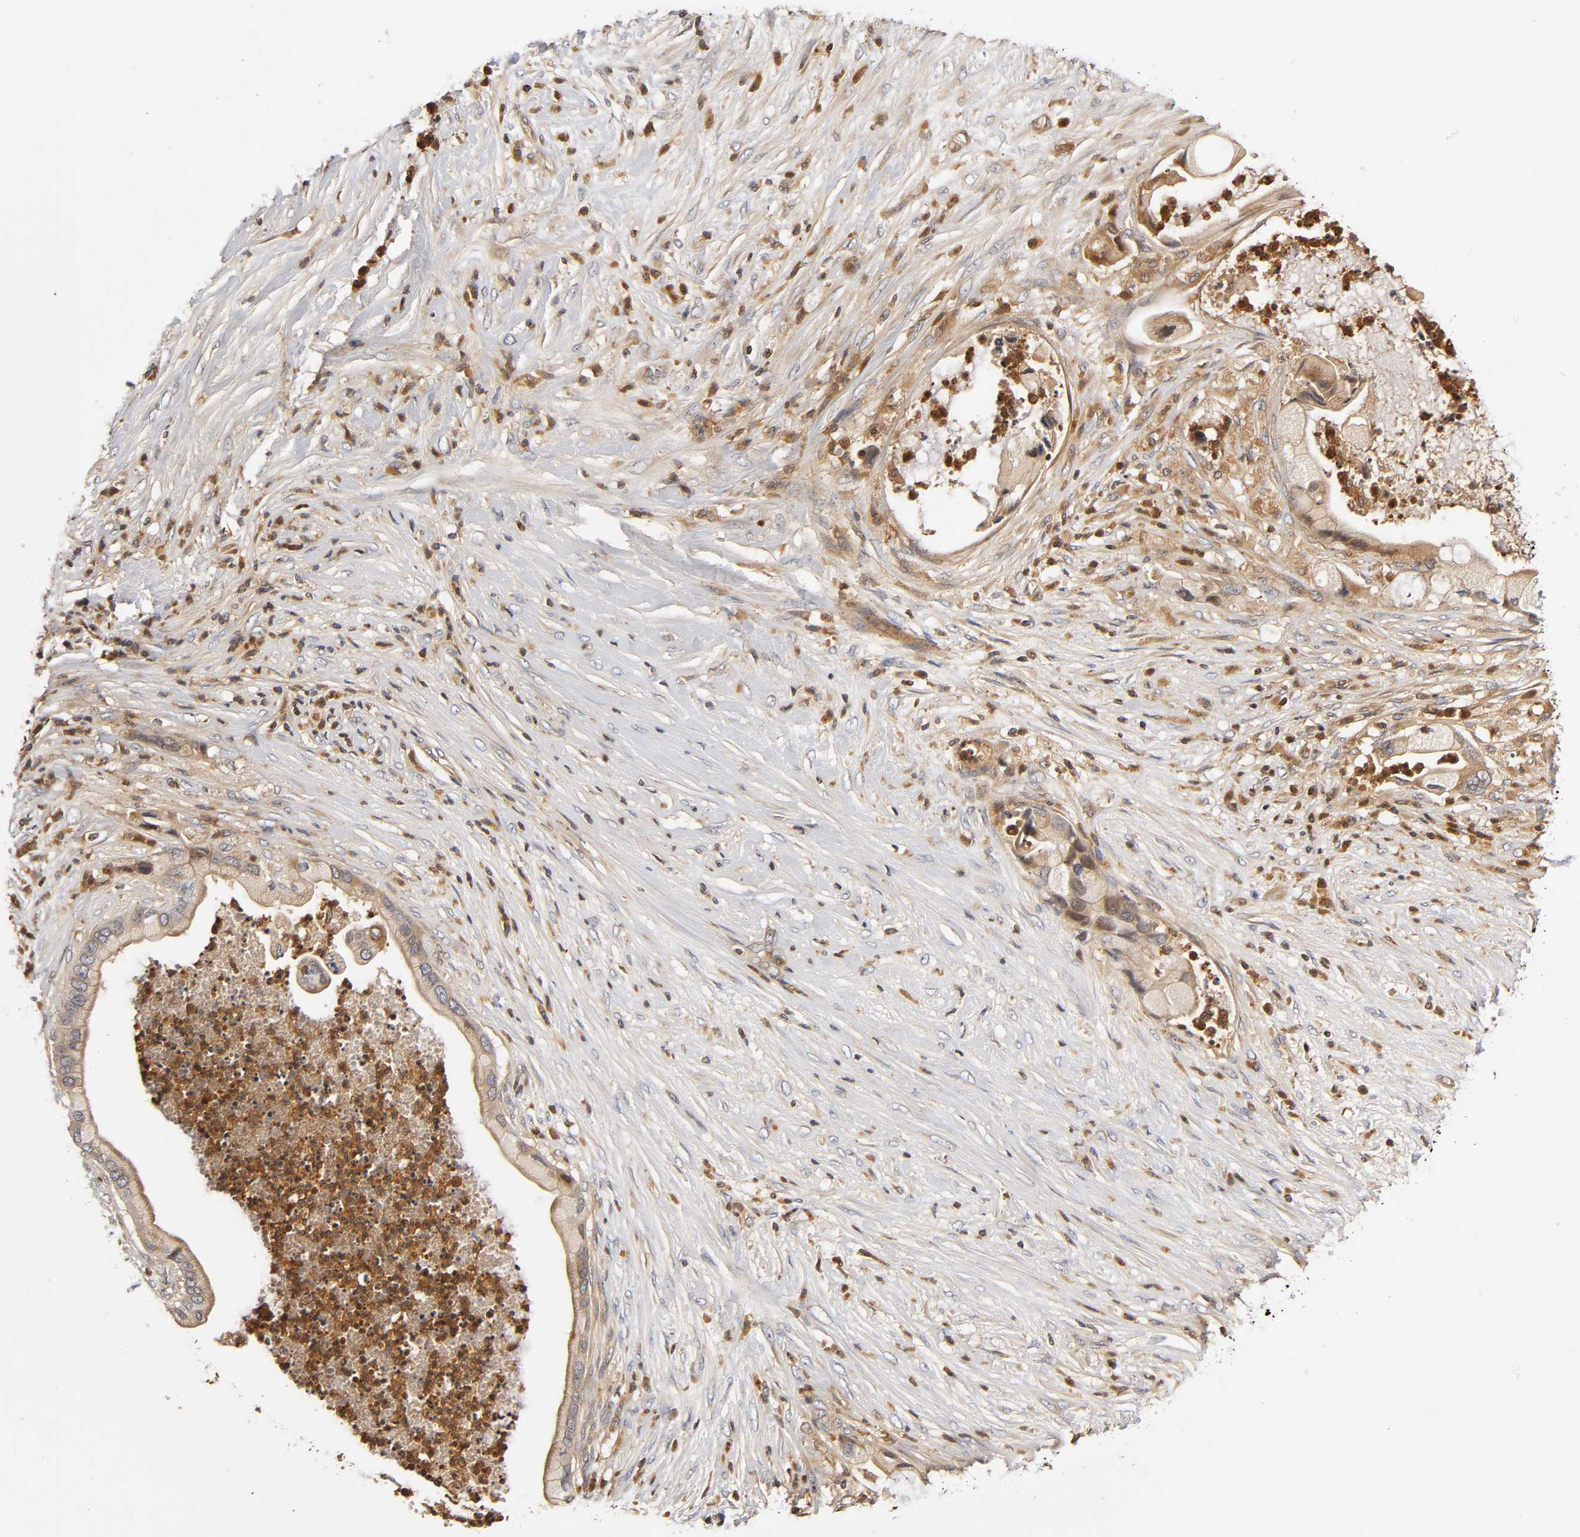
{"staining": {"intensity": "weak", "quantity": ">75%", "location": "cytoplasmic/membranous"}, "tissue": "pancreatic cancer", "cell_type": "Tumor cells", "image_type": "cancer", "snomed": [{"axis": "morphology", "description": "Adenocarcinoma, NOS"}, {"axis": "topography", "description": "Pancreas"}], "caption": "Immunohistochemical staining of human adenocarcinoma (pancreatic) shows low levels of weak cytoplasmic/membranous staining in about >75% of tumor cells.", "gene": "RHOA", "patient": {"sex": "female", "age": 59}}